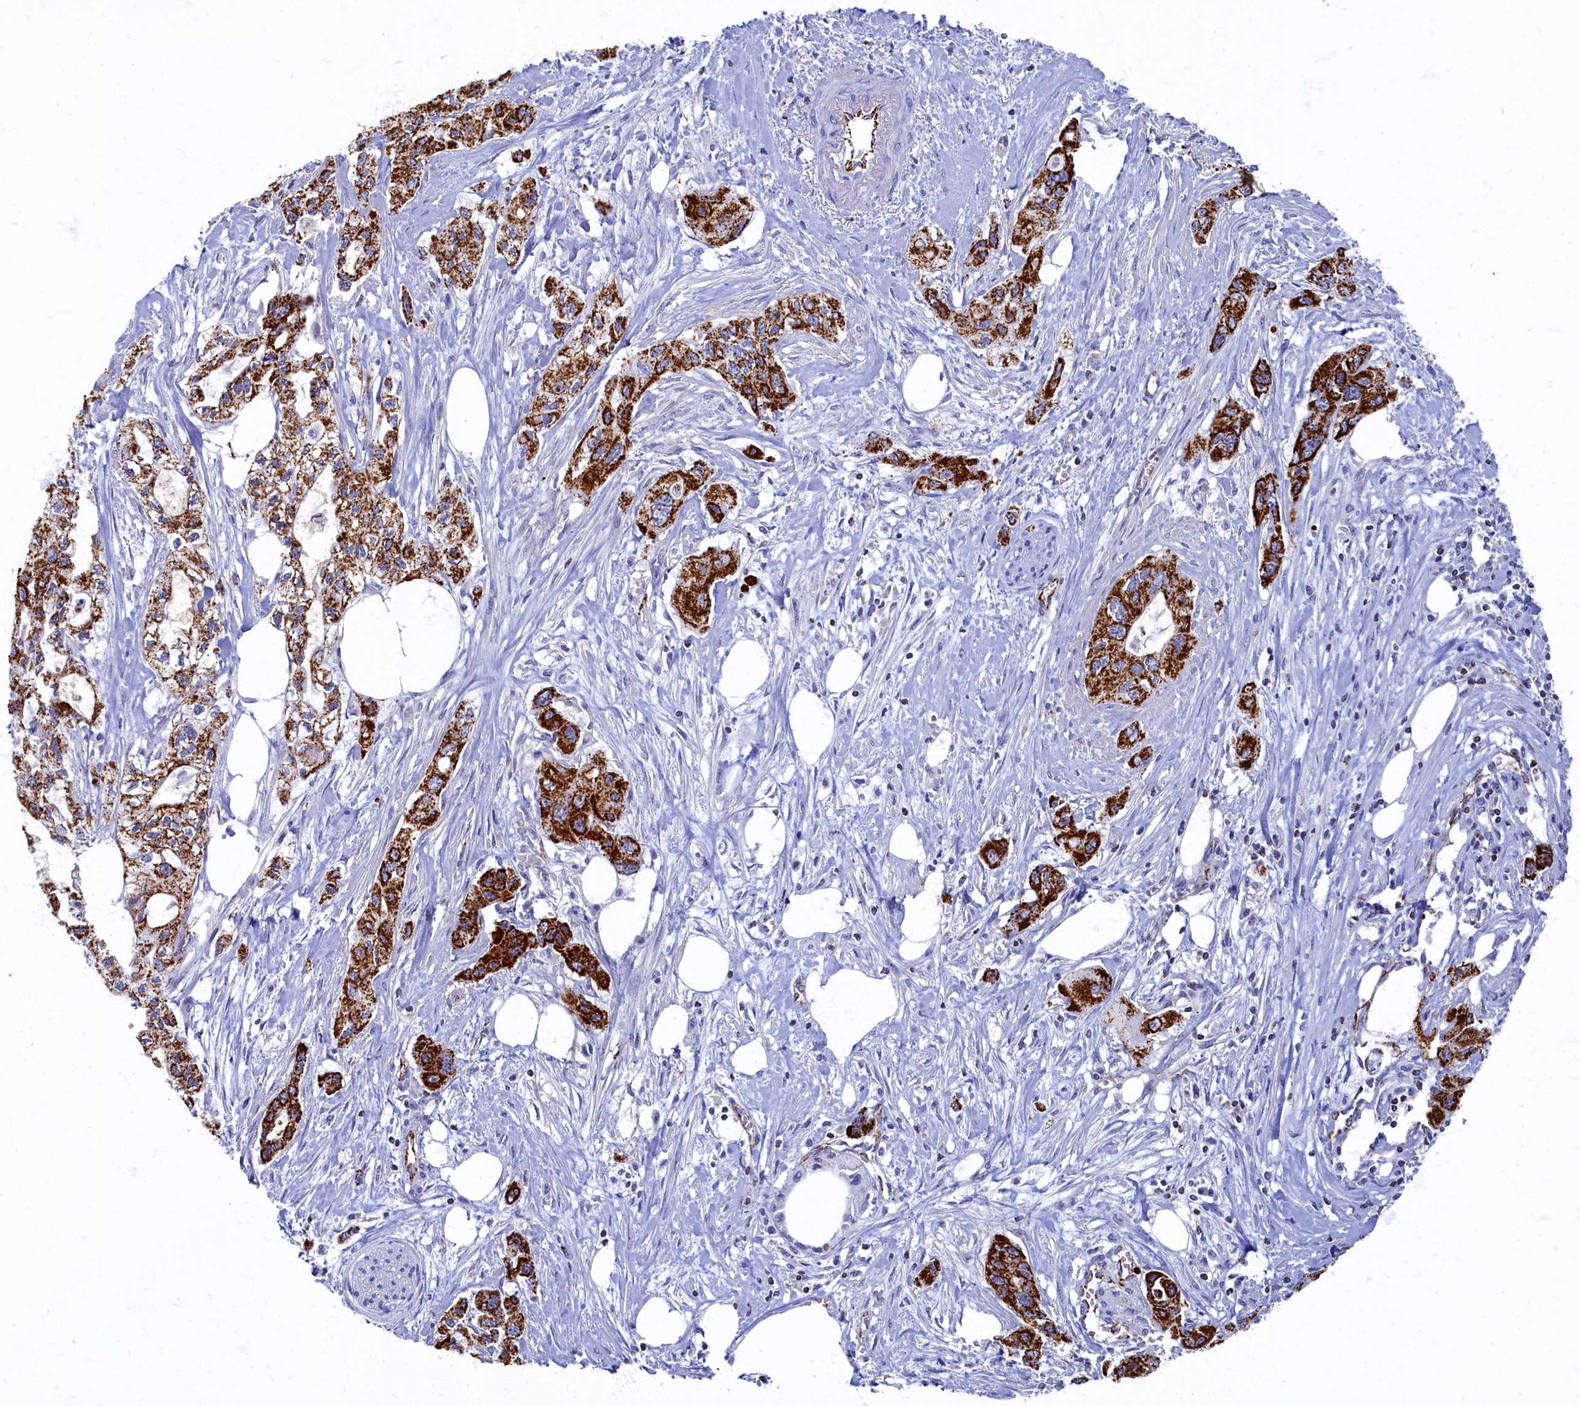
{"staining": {"intensity": "strong", "quantity": ">75%", "location": "cytoplasmic/membranous"}, "tissue": "pancreatic cancer", "cell_type": "Tumor cells", "image_type": "cancer", "snomed": [{"axis": "morphology", "description": "Adenocarcinoma, NOS"}, {"axis": "topography", "description": "Pancreas"}], "caption": "Adenocarcinoma (pancreatic) tissue reveals strong cytoplasmic/membranous expression in approximately >75% of tumor cells, visualized by immunohistochemistry.", "gene": "OCIAD2", "patient": {"sex": "male", "age": 75}}